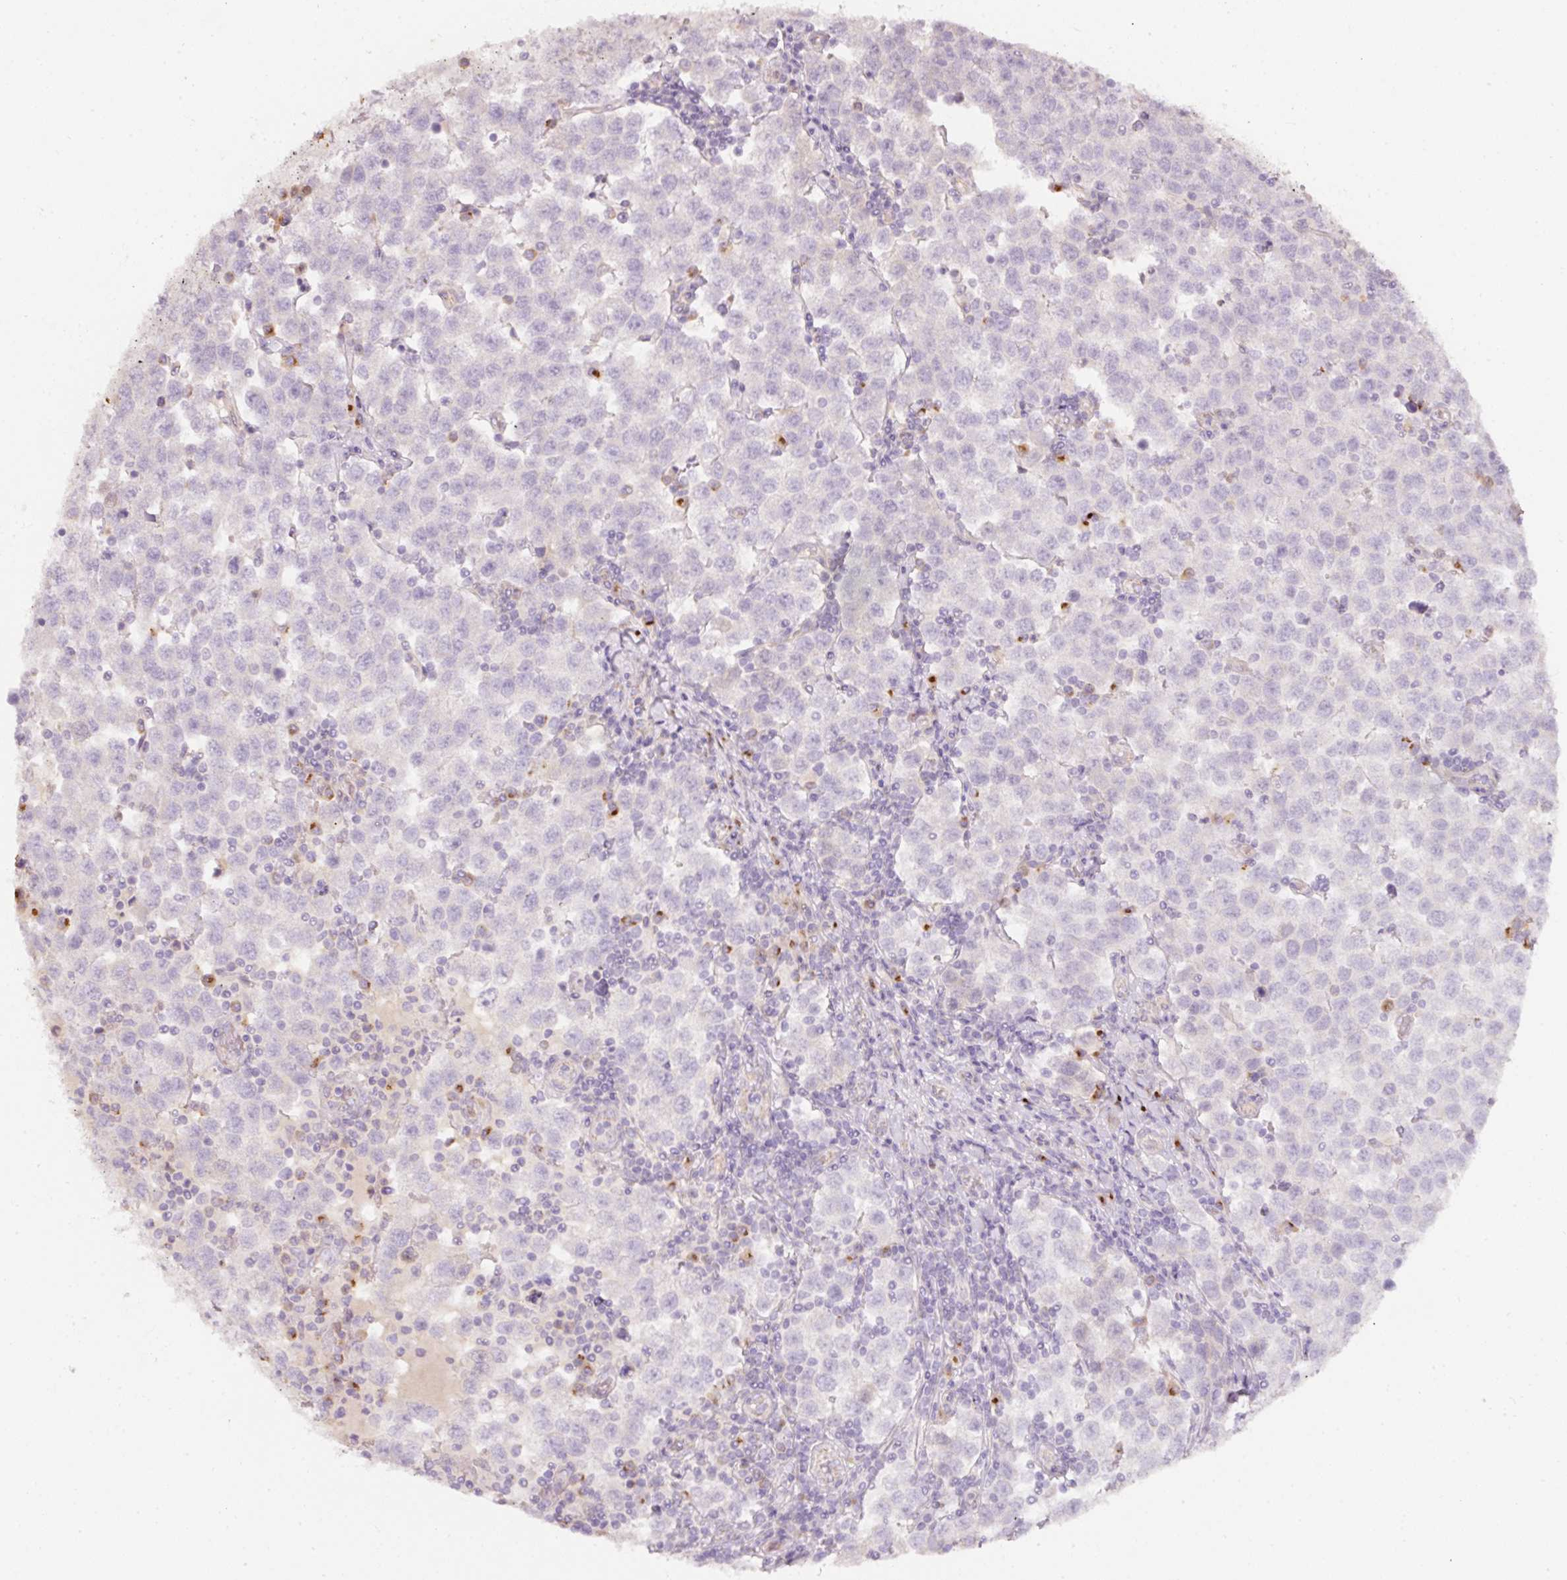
{"staining": {"intensity": "negative", "quantity": "none", "location": "none"}, "tissue": "testis cancer", "cell_type": "Tumor cells", "image_type": "cancer", "snomed": [{"axis": "morphology", "description": "Seminoma, NOS"}, {"axis": "topography", "description": "Testis"}], "caption": "There is no significant expression in tumor cells of testis cancer.", "gene": "NBPF11", "patient": {"sex": "male", "age": 34}}